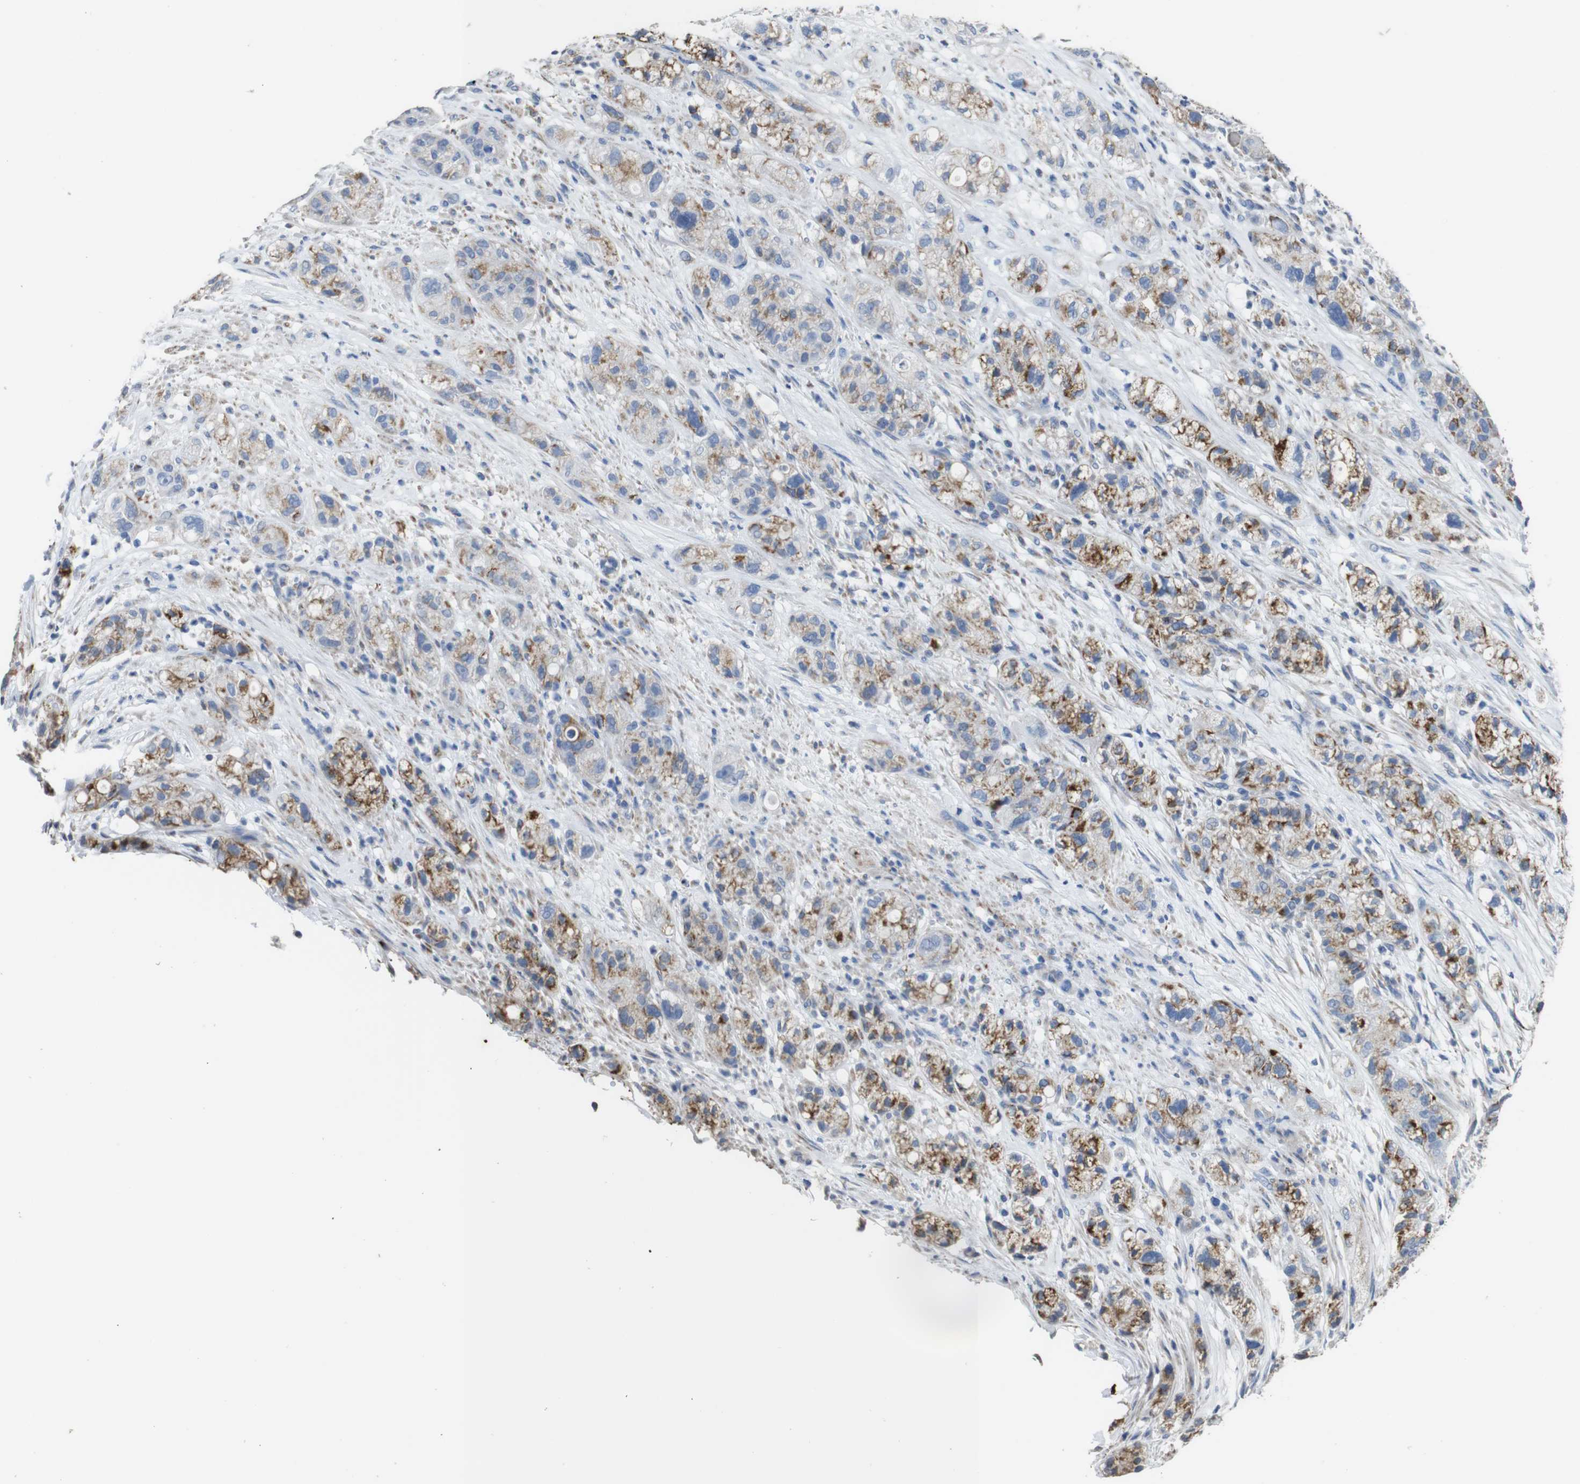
{"staining": {"intensity": "moderate", "quantity": ">75%", "location": "cytoplasmic/membranous"}, "tissue": "pancreatic cancer", "cell_type": "Tumor cells", "image_type": "cancer", "snomed": [{"axis": "morphology", "description": "Adenocarcinoma, NOS"}, {"axis": "topography", "description": "Pancreas"}], "caption": "Immunohistochemical staining of pancreatic cancer (adenocarcinoma) shows moderate cytoplasmic/membranous protein expression in about >75% of tumor cells.", "gene": "MAOA", "patient": {"sex": "female", "age": 78}}